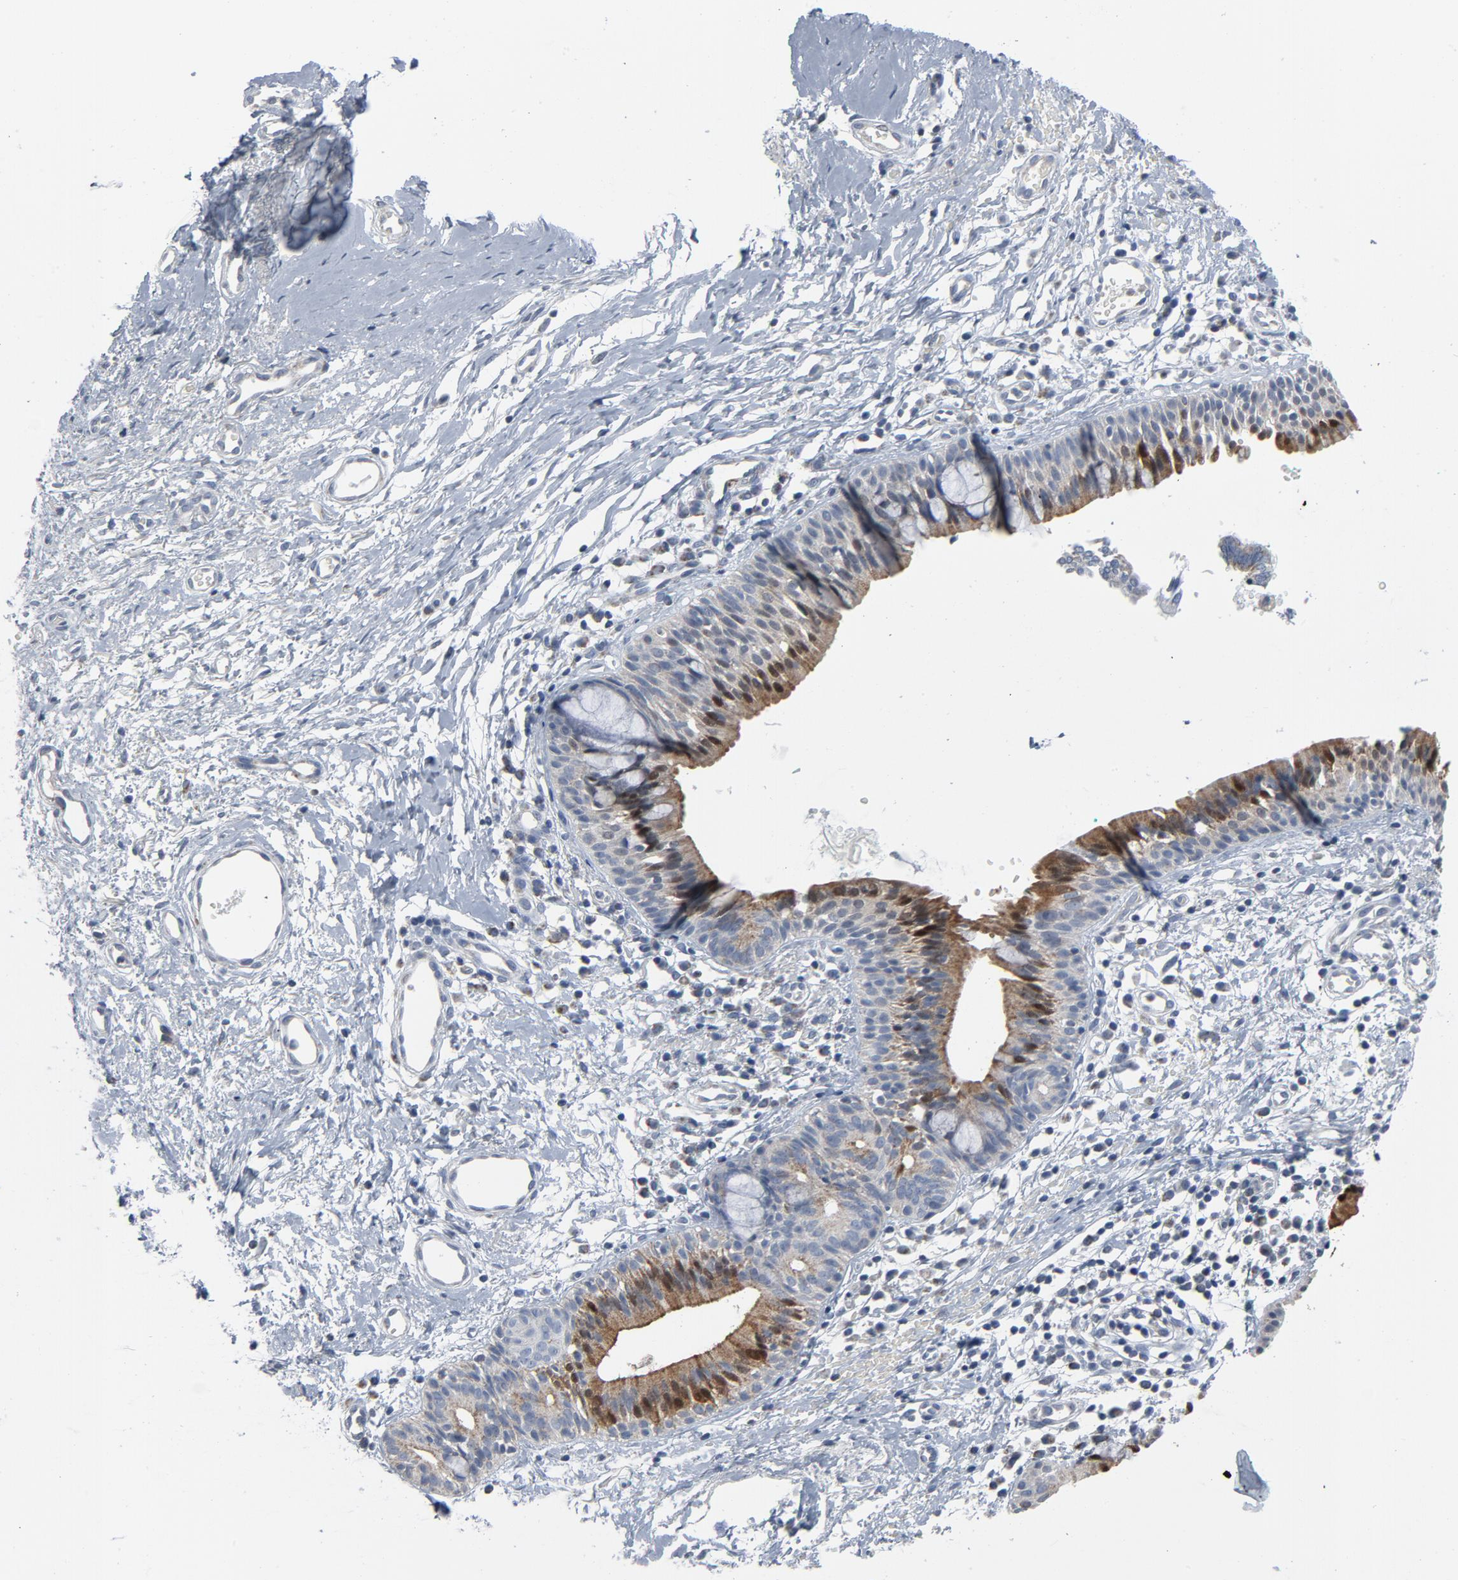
{"staining": {"intensity": "moderate", "quantity": "<25%", "location": "cytoplasmic/membranous"}, "tissue": "nasopharynx", "cell_type": "Respiratory epithelial cells", "image_type": "normal", "snomed": [{"axis": "morphology", "description": "Normal tissue, NOS"}, {"axis": "morphology", "description": "Basal cell carcinoma"}, {"axis": "topography", "description": "Cartilage tissue"}, {"axis": "topography", "description": "Nasopharynx"}, {"axis": "topography", "description": "Oral tissue"}], "caption": "Approximately <25% of respiratory epithelial cells in normal nasopharynx demonstrate moderate cytoplasmic/membranous protein staining as visualized by brown immunohistochemical staining.", "gene": "GPX2", "patient": {"sex": "female", "age": 77}}